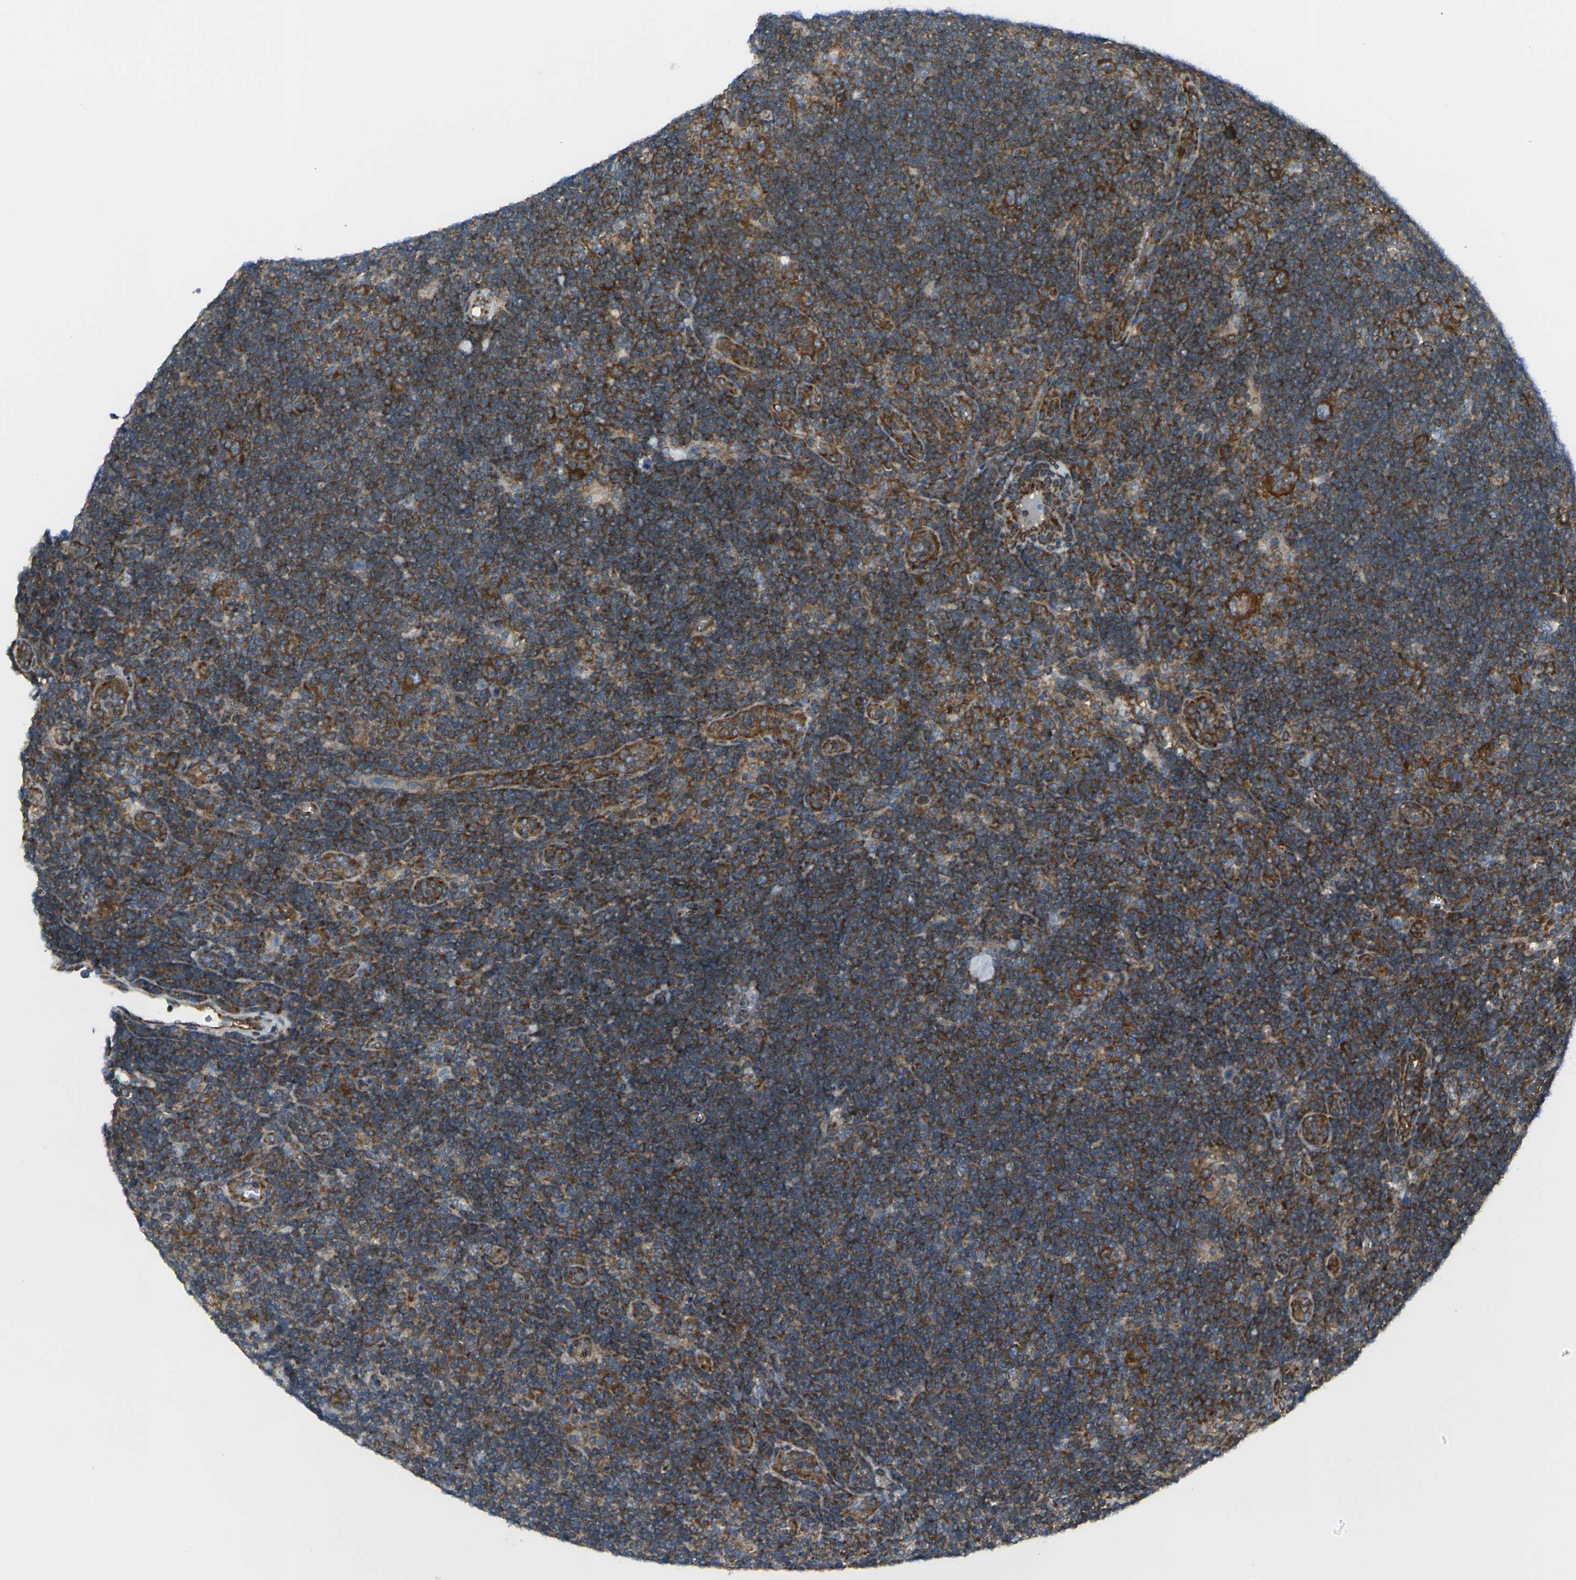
{"staining": {"intensity": "strong", "quantity": ">75%", "location": "cytoplasmic/membranous"}, "tissue": "lymphoma", "cell_type": "Tumor cells", "image_type": "cancer", "snomed": [{"axis": "morphology", "description": "Hodgkin's disease, NOS"}, {"axis": "topography", "description": "Lymph node"}], "caption": "Approximately >75% of tumor cells in human Hodgkin's disease display strong cytoplasmic/membranous protein positivity as visualized by brown immunohistochemical staining.", "gene": "CELSR2", "patient": {"sex": "female", "age": 57}}